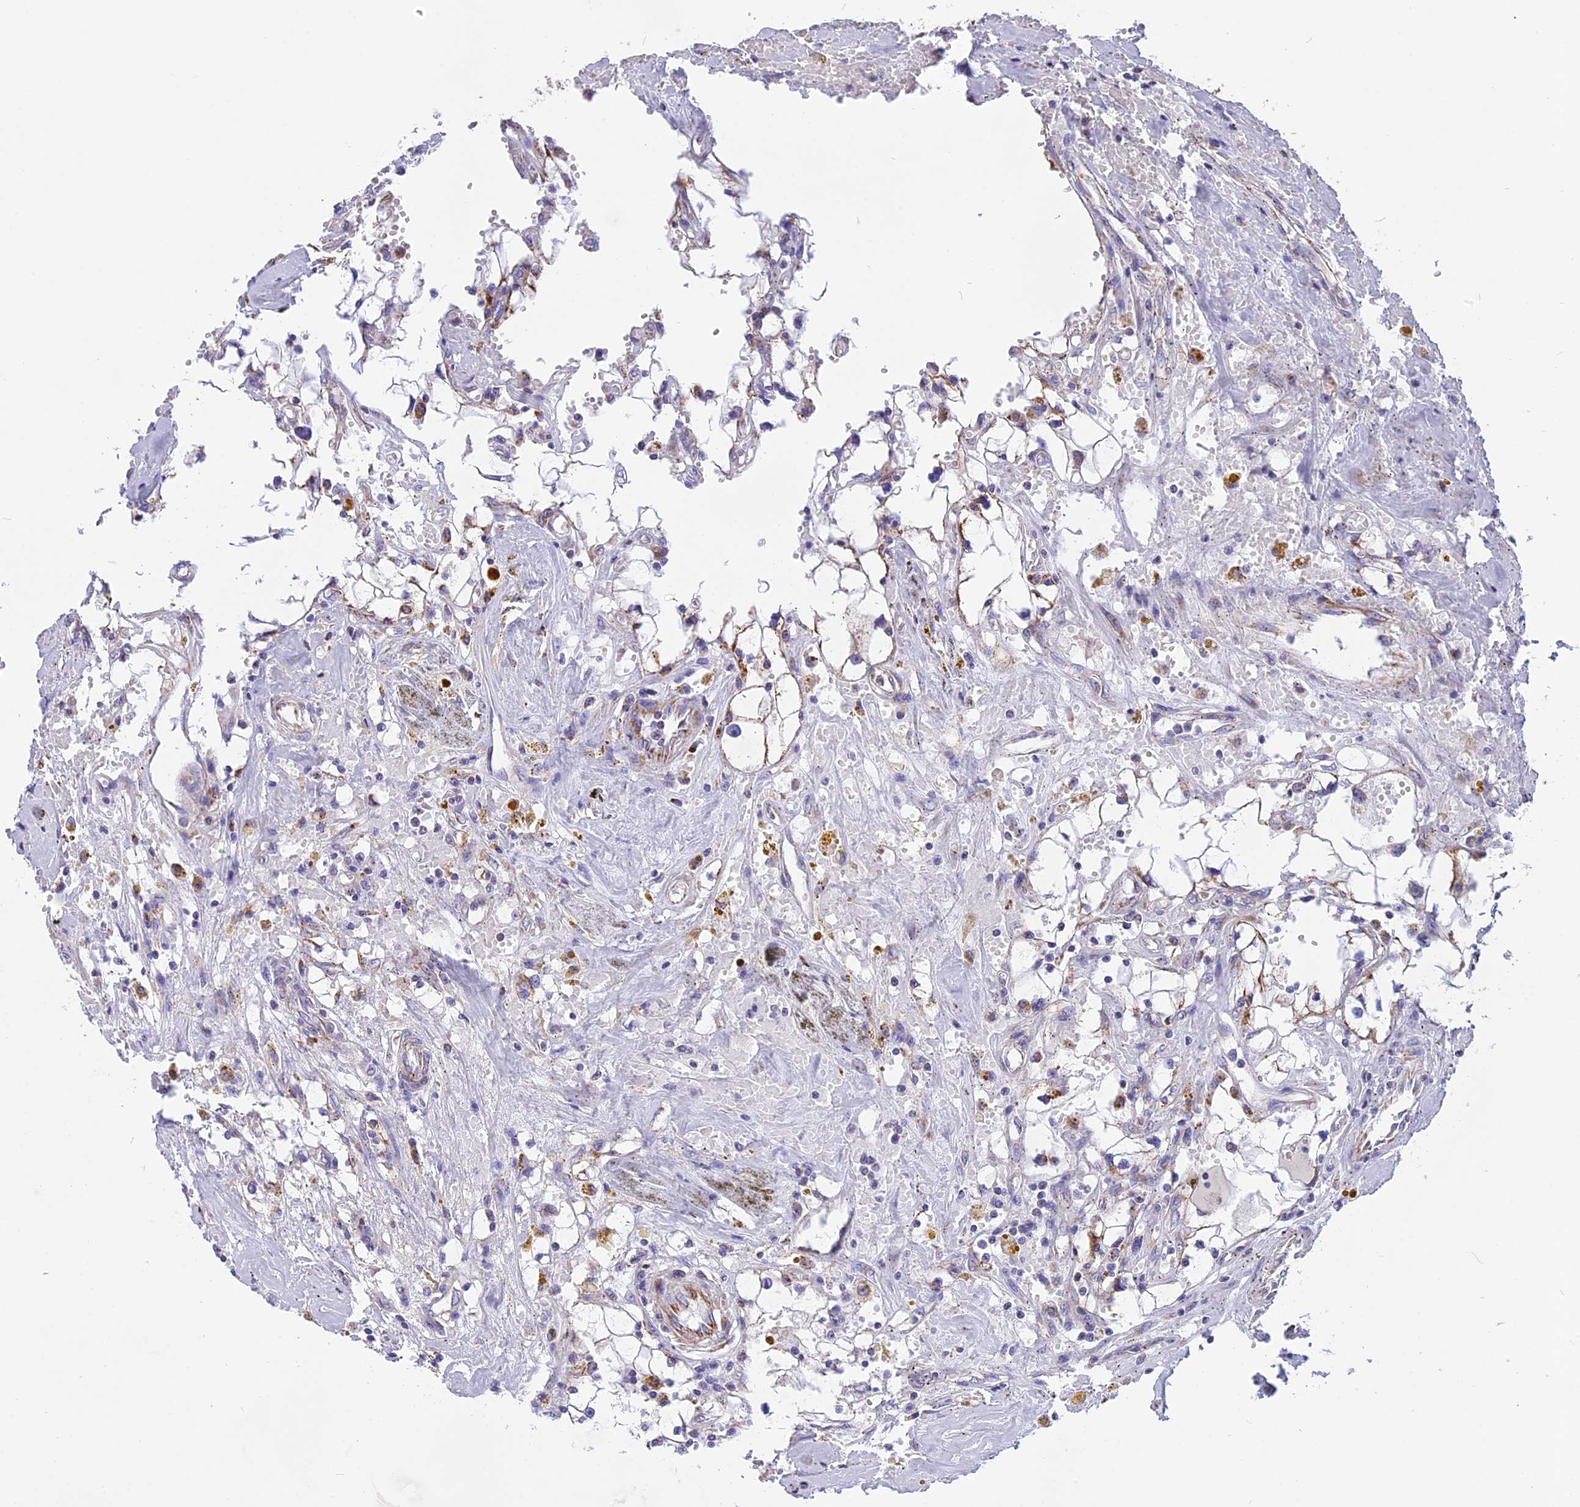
{"staining": {"intensity": "negative", "quantity": "none", "location": "none"}, "tissue": "renal cancer", "cell_type": "Tumor cells", "image_type": "cancer", "snomed": [{"axis": "morphology", "description": "Adenocarcinoma, NOS"}, {"axis": "topography", "description": "Kidney"}], "caption": "Tumor cells are negative for brown protein staining in renal cancer.", "gene": "VDAC2", "patient": {"sex": "male", "age": 56}}